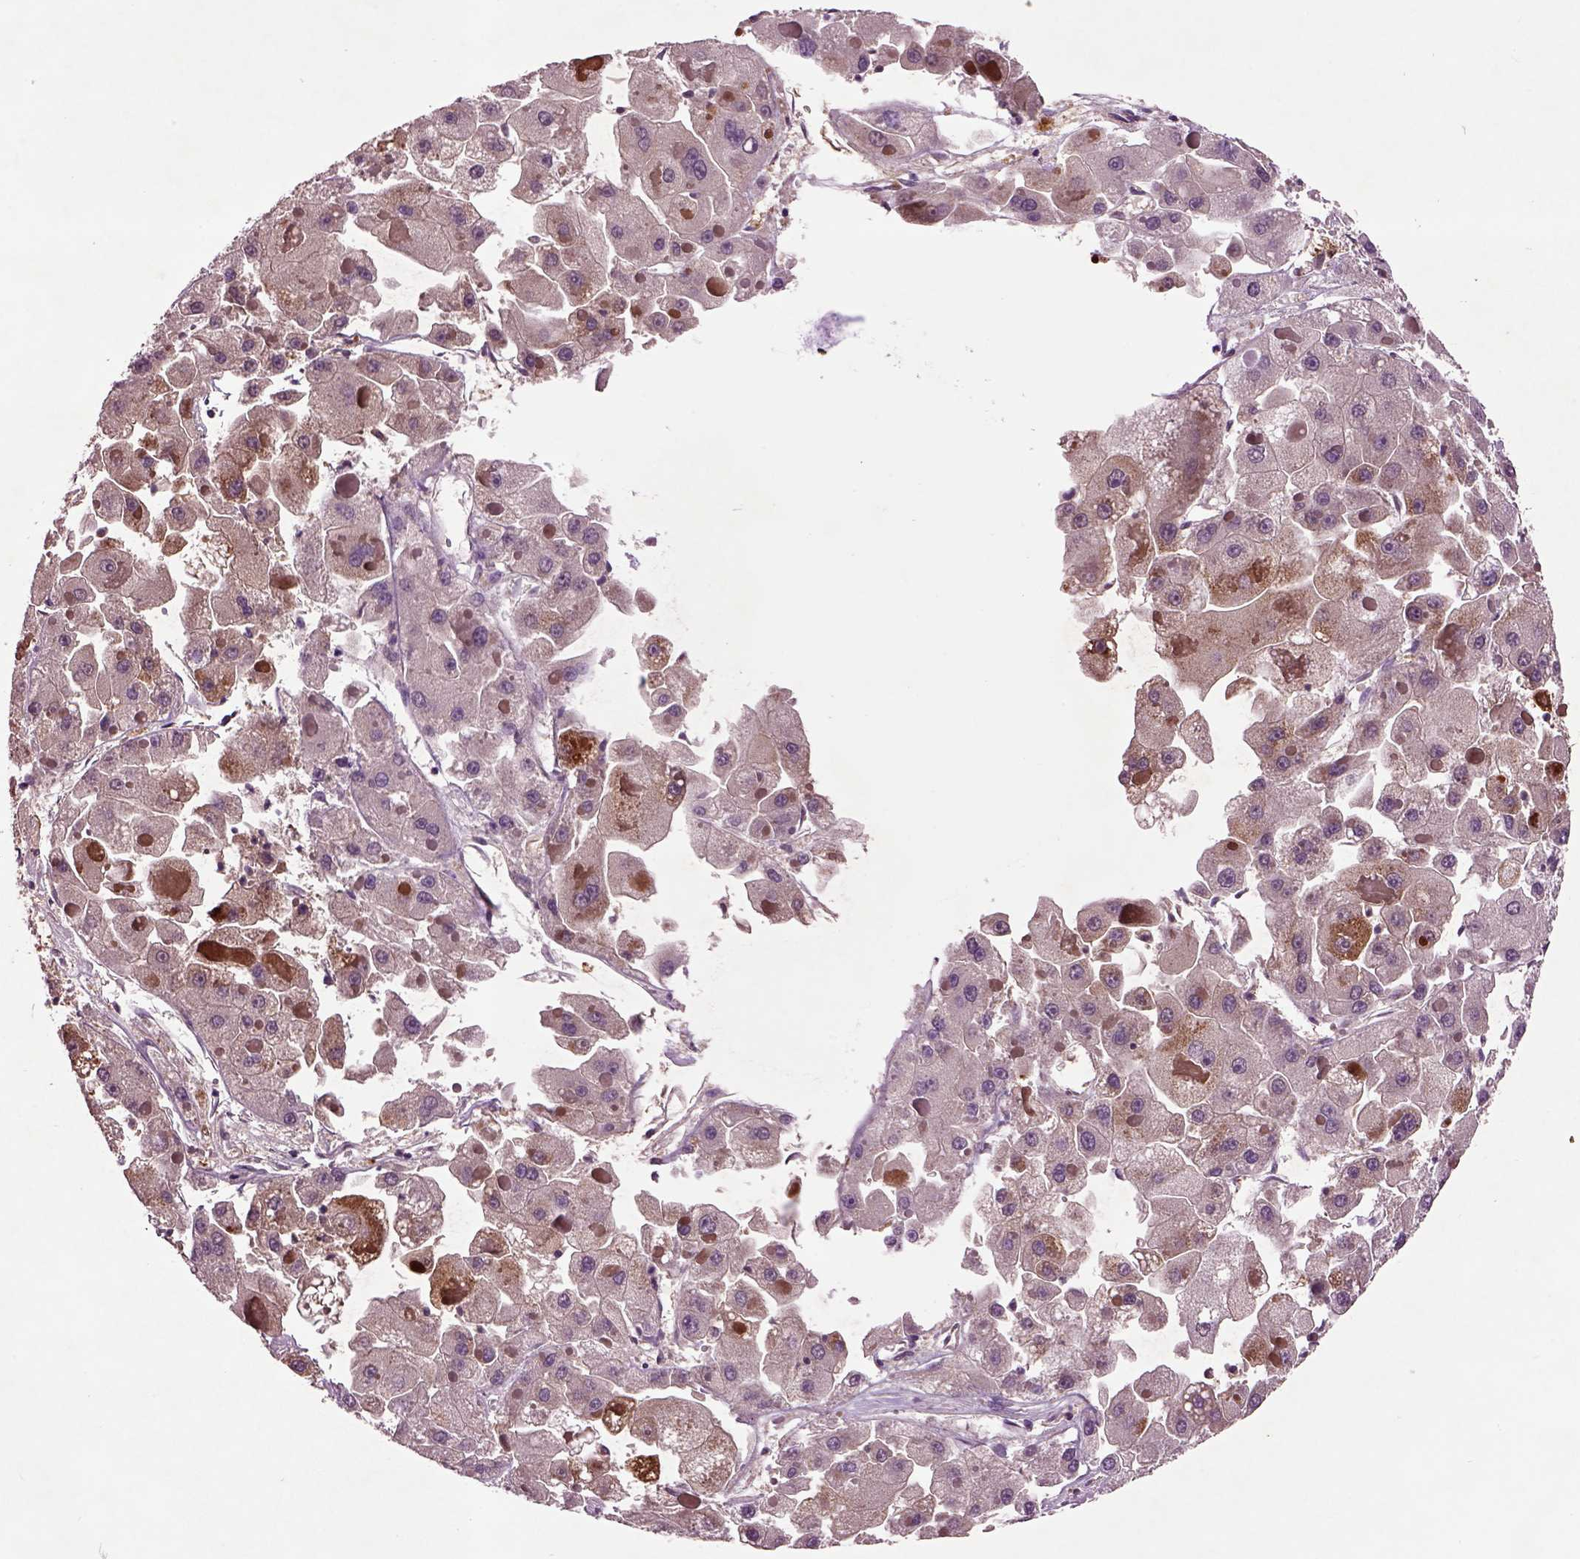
{"staining": {"intensity": "negative", "quantity": "none", "location": "none"}, "tissue": "liver cancer", "cell_type": "Tumor cells", "image_type": "cancer", "snomed": [{"axis": "morphology", "description": "Carcinoma, Hepatocellular, NOS"}, {"axis": "topography", "description": "Liver"}], "caption": "This is an IHC micrograph of human liver cancer. There is no expression in tumor cells.", "gene": "MDP1", "patient": {"sex": "female", "age": 73}}